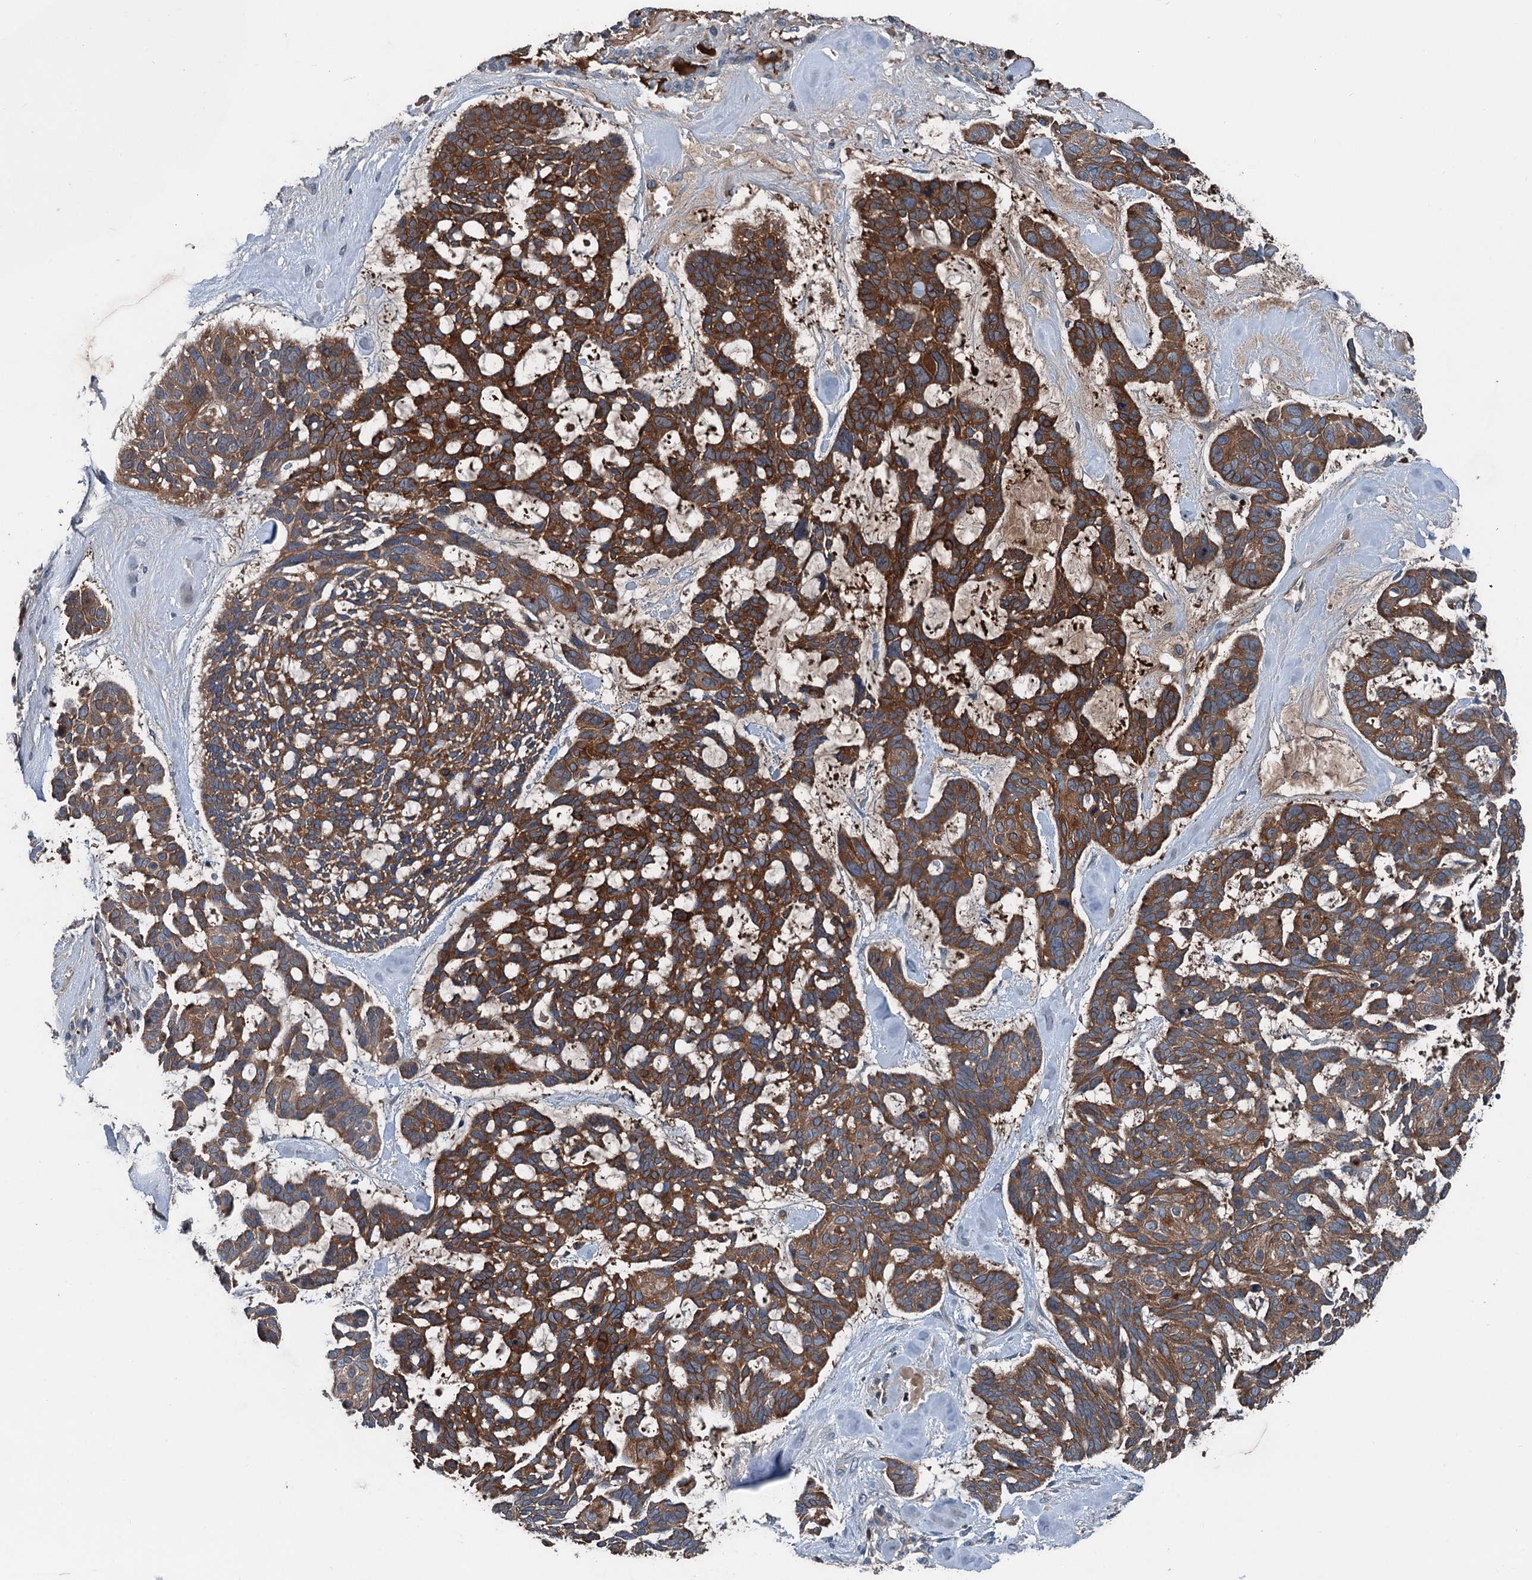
{"staining": {"intensity": "strong", "quantity": ">75%", "location": "cytoplasmic/membranous"}, "tissue": "skin cancer", "cell_type": "Tumor cells", "image_type": "cancer", "snomed": [{"axis": "morphology", "description": "Basal cell carcinoma"}, {"axis": "topography", "description": "Skin"}], "caption": "An IHC histopathology image of neoplastic tissue is shown. Protein staining in brown shows strong cytoplasmic/membranous positivity in skin basal cell carcinoma within tumor cells. (Brightfield microscopy of DAB IHC at high magnification).", "gene": "PDSS1", "patient": {"sex": "male", "age": 88}}